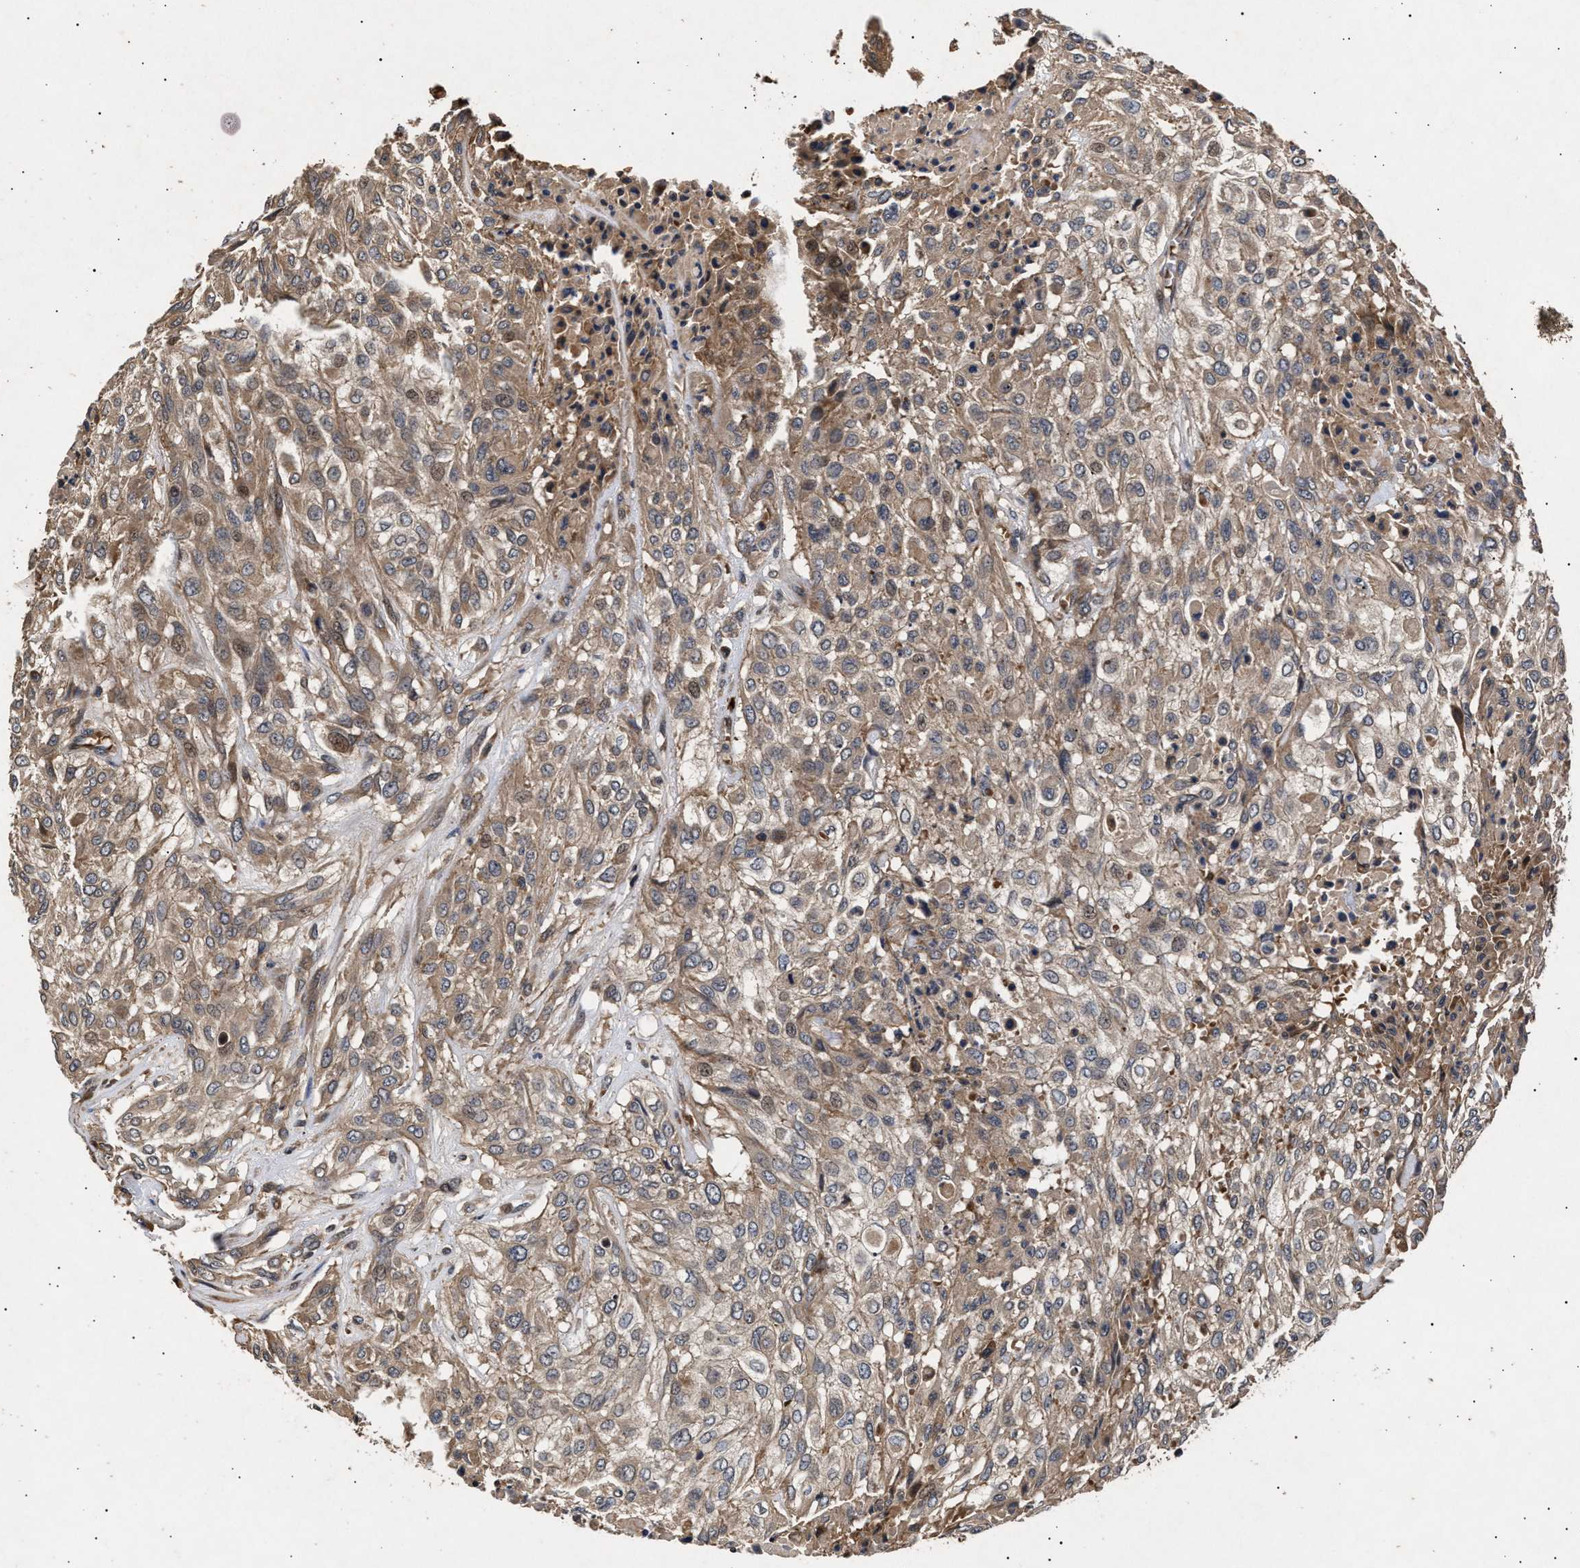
{"staining": {"intensity": "moderate", "quantity": ">75%", "location": "cytoplasmic/membranous"}, "tissue": "urothelial cancer", "cell_type": "Tumor cells", "image_type": "cancer", "snomed": [{"axis": "morphology", "description": "Urothelial carcinoma, High grade"}, {"axis": "topography", "description": "Urinary bladder"}], "caption": "A photomicrograph showing moderate cytoplasmic/membranous expression in about >75% of tumor cells in high-grade urothelial carcinoma, as visualized by brown immunohistochemical staining.", "gene": "ITGB5", "patient": {"sex": "male", "age": 57}}